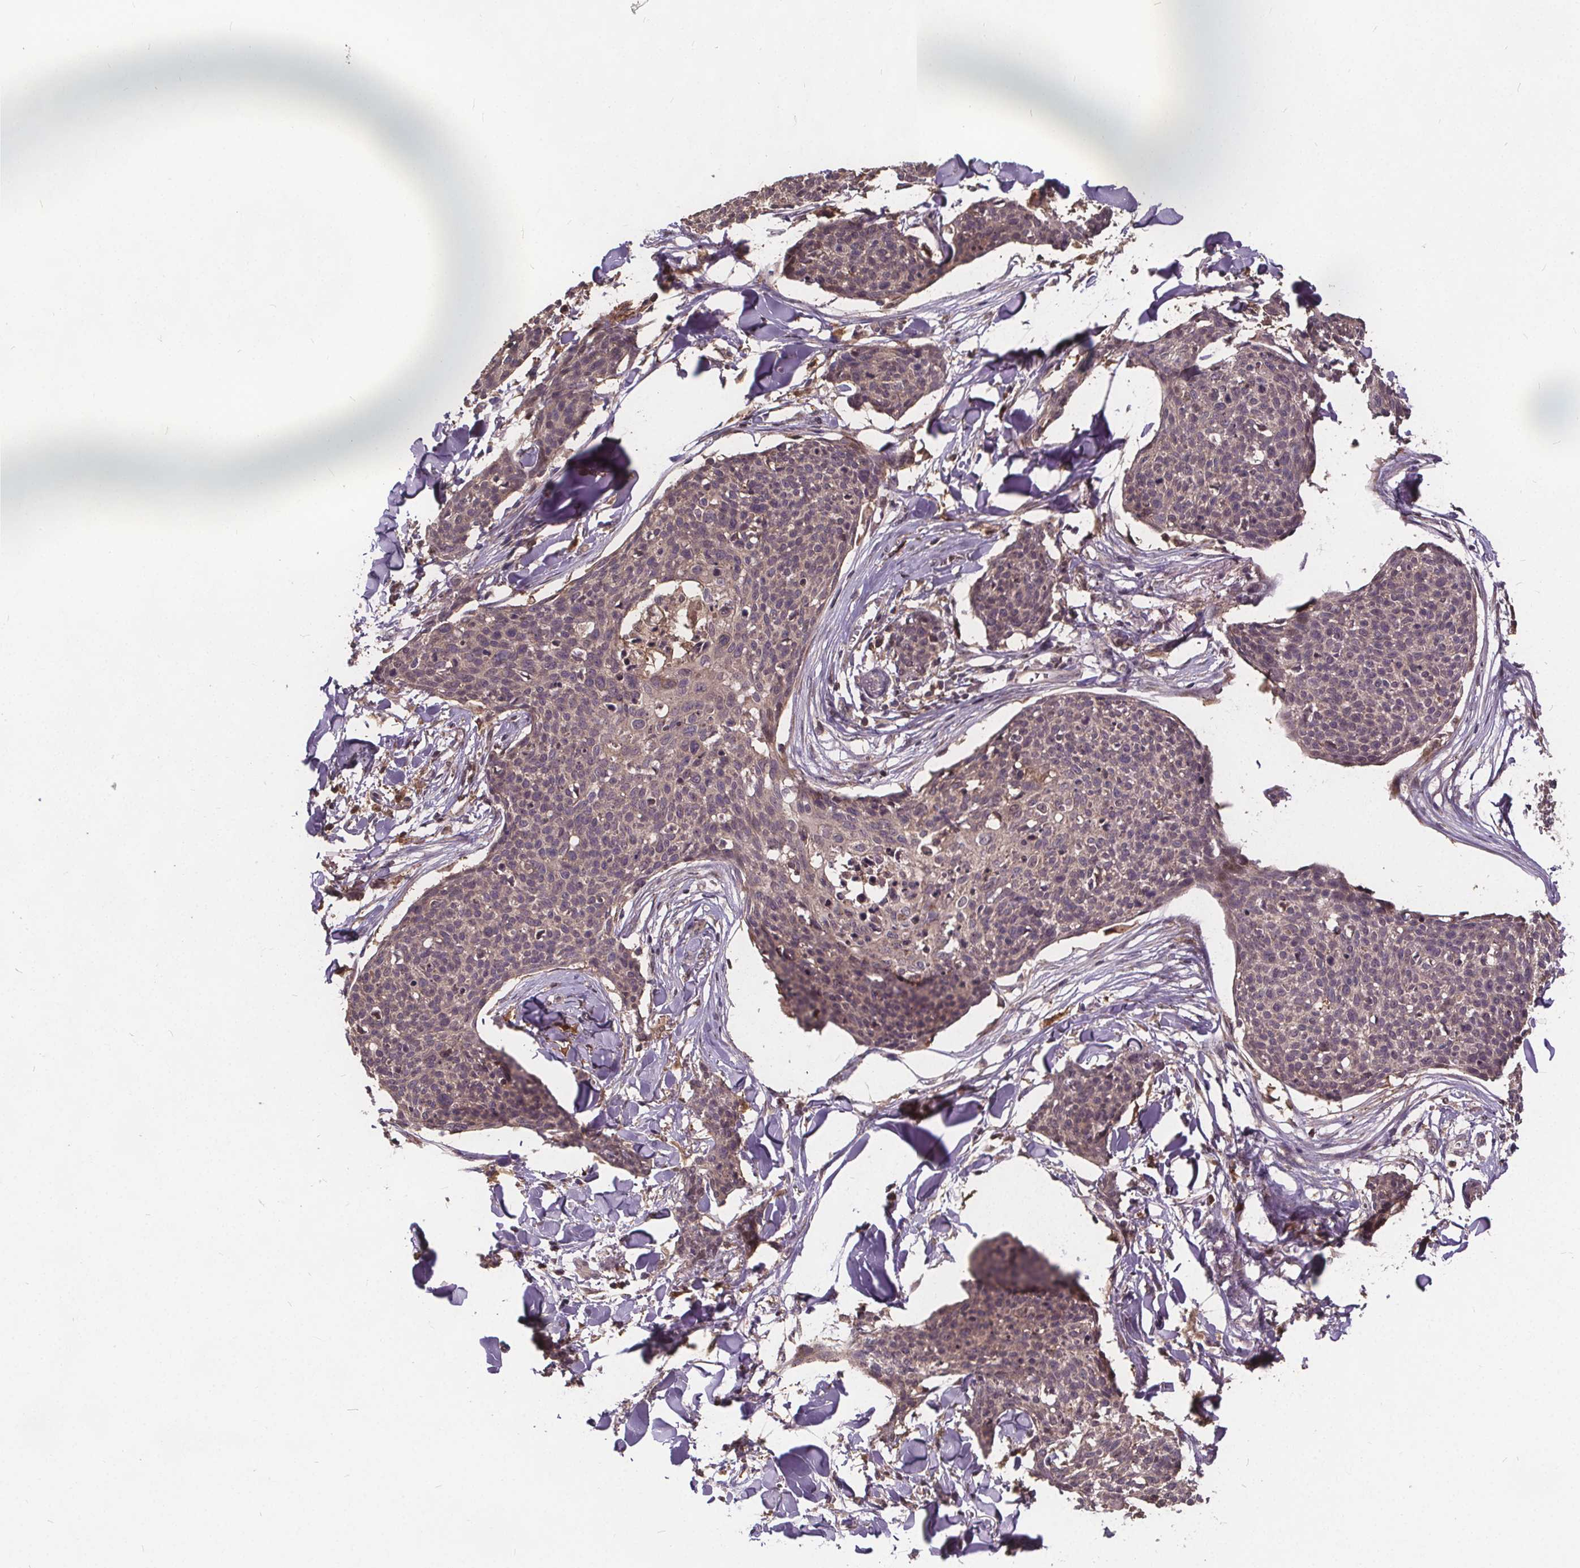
{"staining": {"intensity": "negative", "quantity": "none", "location": "none"}, "tissue": "skin cancer", "cell_type": "Tumor cells", "image_type": "cancer", "snomed": [{"axis": "morphology", "description": "Squamous cell carcinoma, NOS"}, {"axis": "topography", "description": "Skin"}, {"axis": "topography", "description": "Vulva"}], "caption": "Human skin cancer (squamous cell carcinoma) stained for a protein using IHC demonstrates no expression in tumor cells.", "gene": "USP9X", "patient": {"sex": "female", "age": 75}}